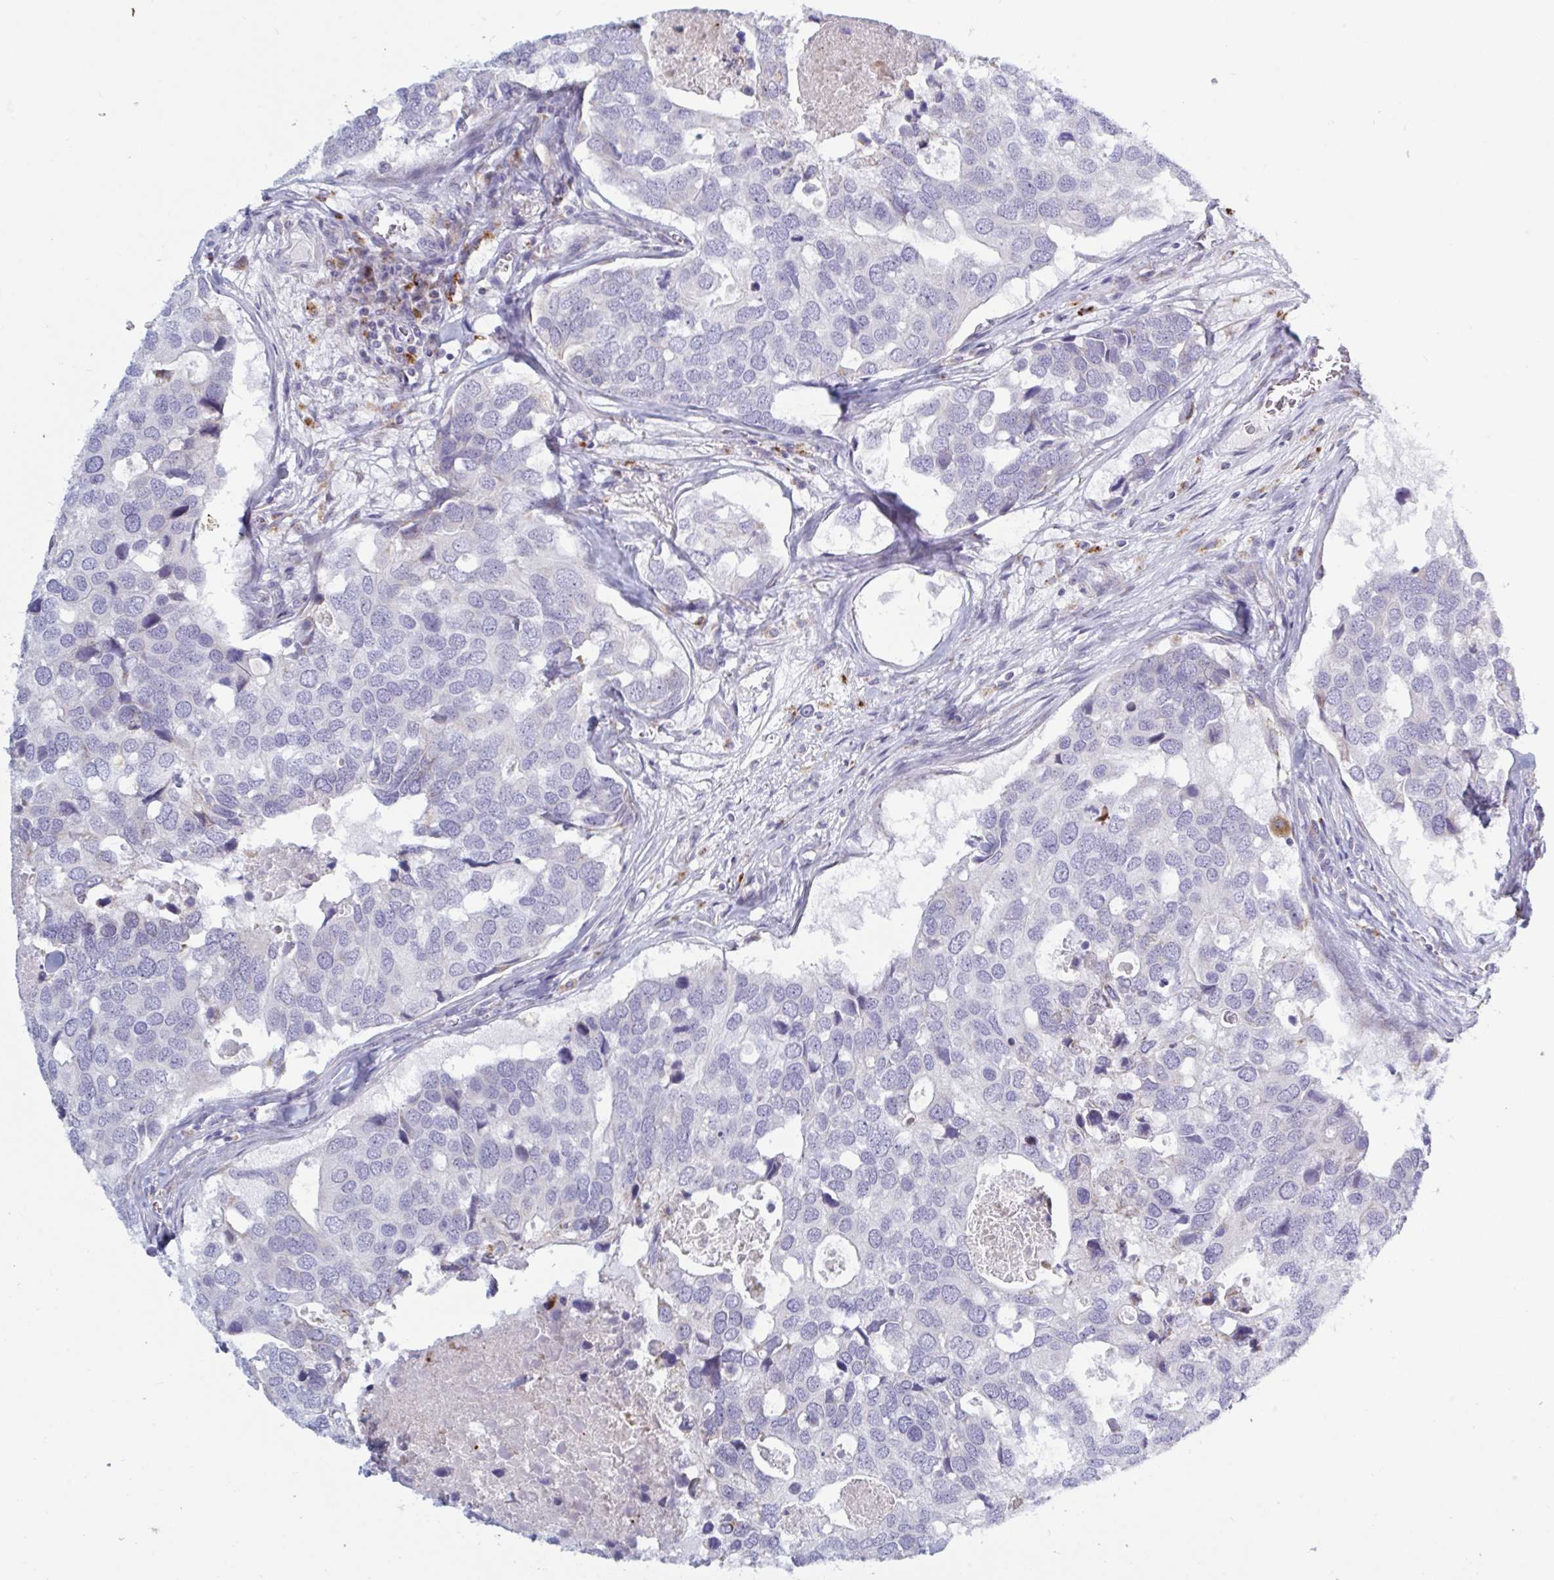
{"staining": {"intensity": "negative", "quantity": "none", "location": "none"}, "tissue": "breast cancer", "cell_type": "Tumor cells", "image_type": "cancer", "snomed": [{"axis": "morphology", "description": "Duct carcinoma"}, {"axis": "topography", "description": "Breast"}], "caption": "An image of human breast cancer (infiltrating ductal carcinoma) is negative for staining in tumor cells.", "gene": "ATG9A", "patient": {"sex": "female", "age": 83}}